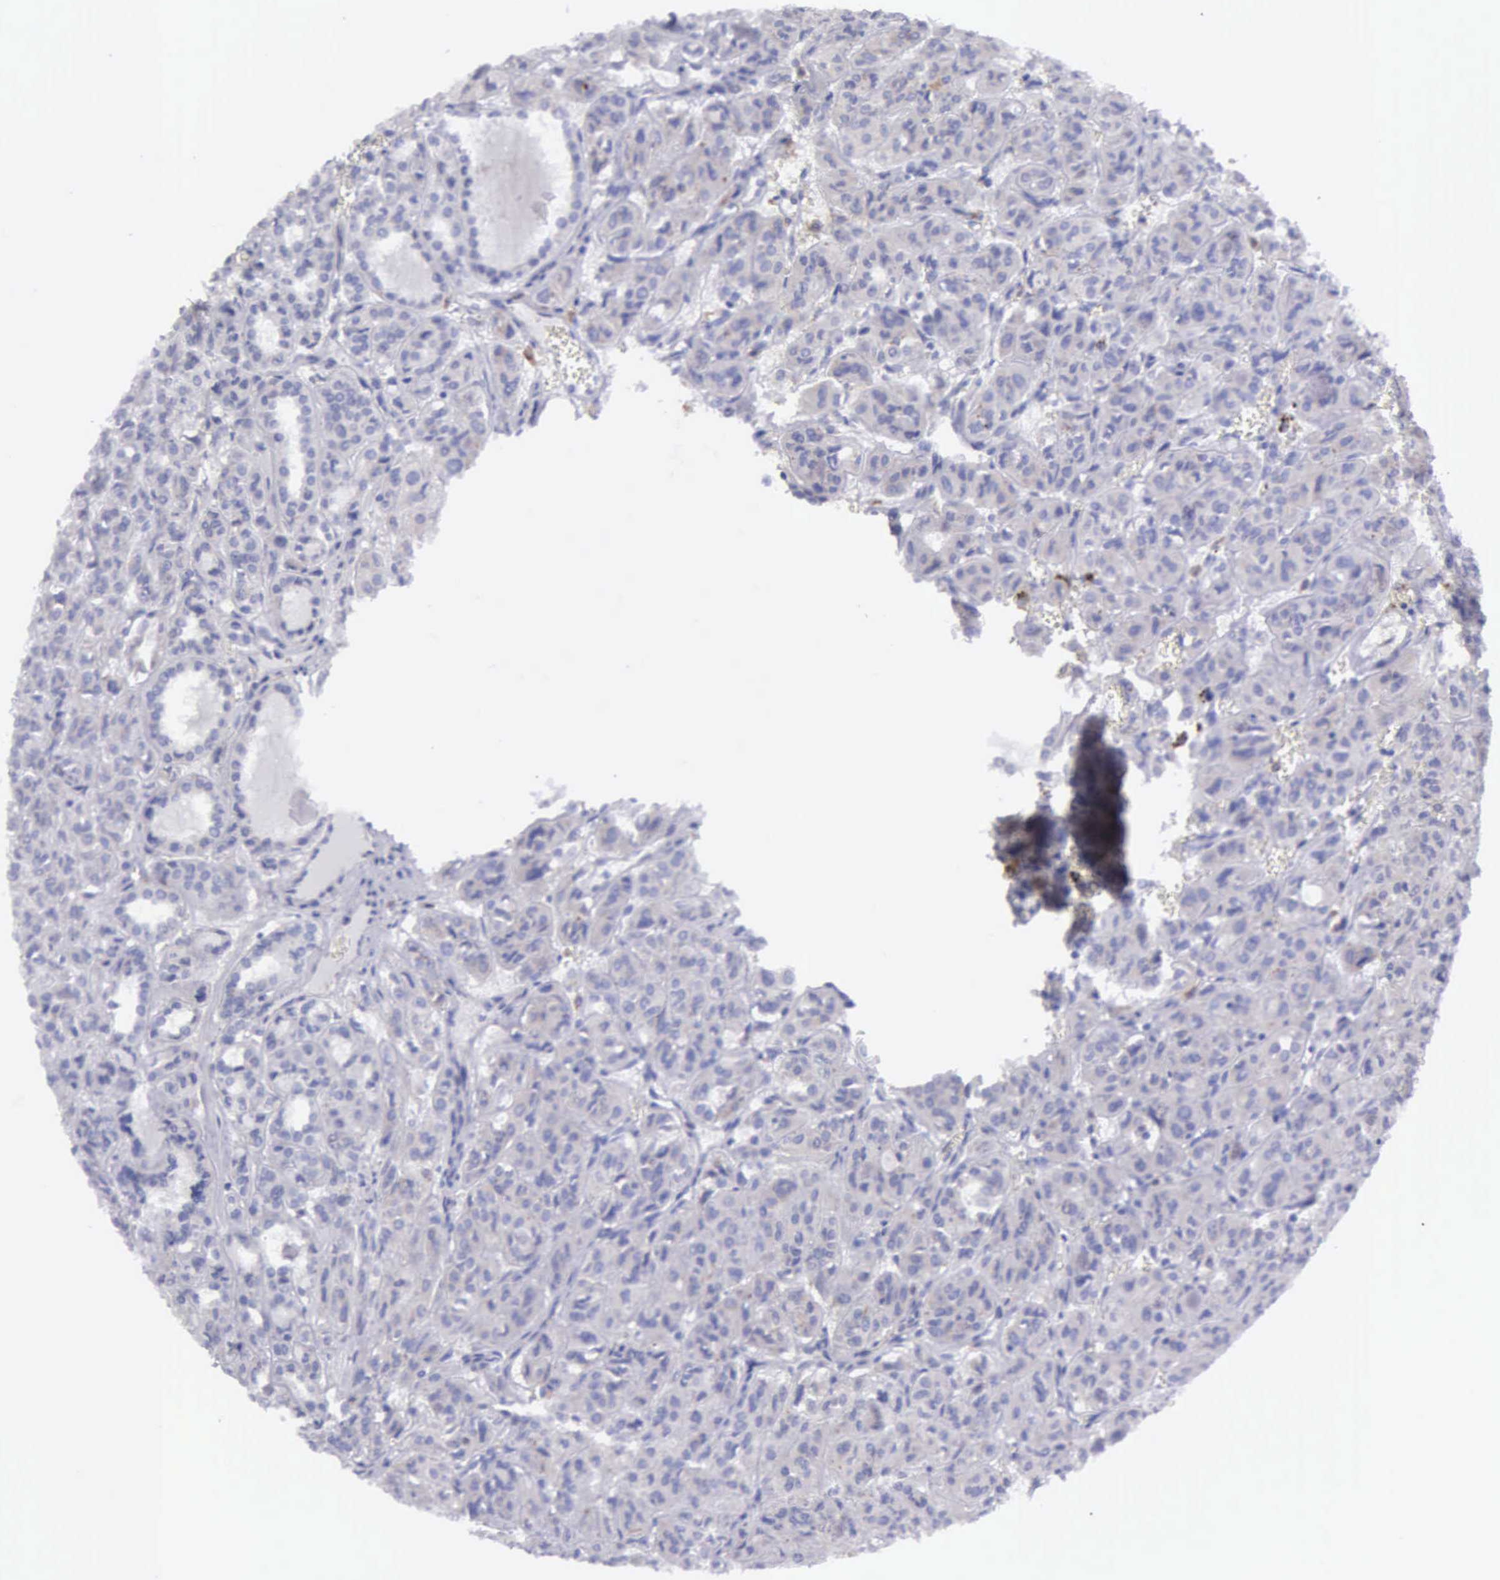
{"staining": {"intensity": "negative", "quantity": "none", "location": "none"}, "tissue": "thyroid cancer", "cell_type": "Tumor cells", "image_type": "cancer", "snomed": [{"axis": "morphology", "description": "Follicular adenoma carcinoma, NOS"}, {"axis": "topography", "description": "Thyroid gland"}], "caption": "A high-resolution image shows IHC staining of thyroid follicular adenoma carcinoma, which shows no significant expression in tumor cells.", "gene": "TYRP1", "patient": {"sex": "female", "age": 71}}